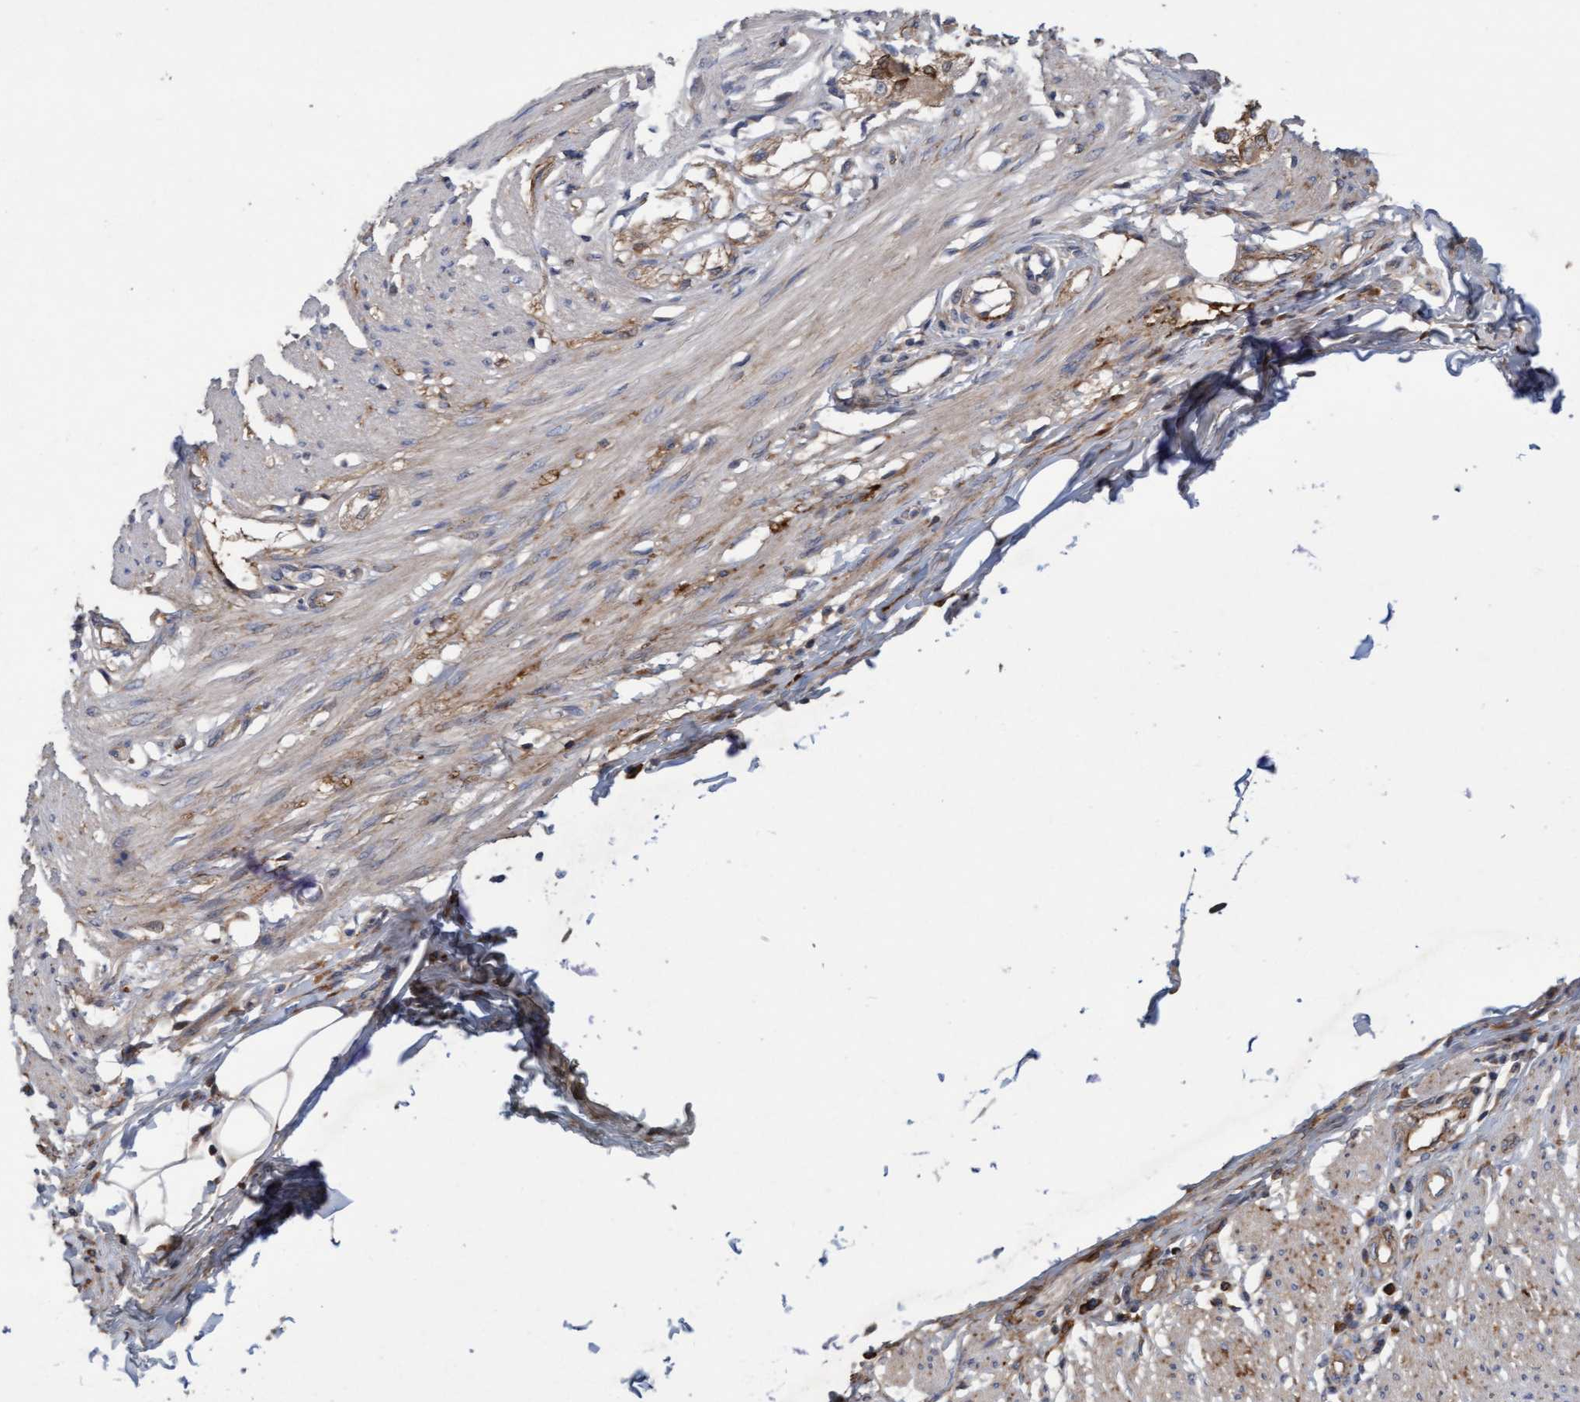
{"staining": {"intensity": "weak", "quantity": "25%-75%", "location": "cytoplasmic/membranous"}, "tissue": "smooth muscle", "cell_type": "Smooth muscle cells", "image_type": "normal", "snomed": [{"axis": "morphology", "description": "Normal tissue, NOS"}, {"axis": "morphology", "description": "Adenocarcinoma, NOS"}, {"axis": "topography", "description": "Colon"}, {"axis": "topography", "description": "Peripheral nerve tissue"}], "caption": "Smooth muscle stained with DAB IHC displays low levels of weak cytoplasmic/membranous staining in approximately 25%-75% of smooth muscle cells.", "gene": "DDHD2", "patient": {"sex": "male", "age": 14}}